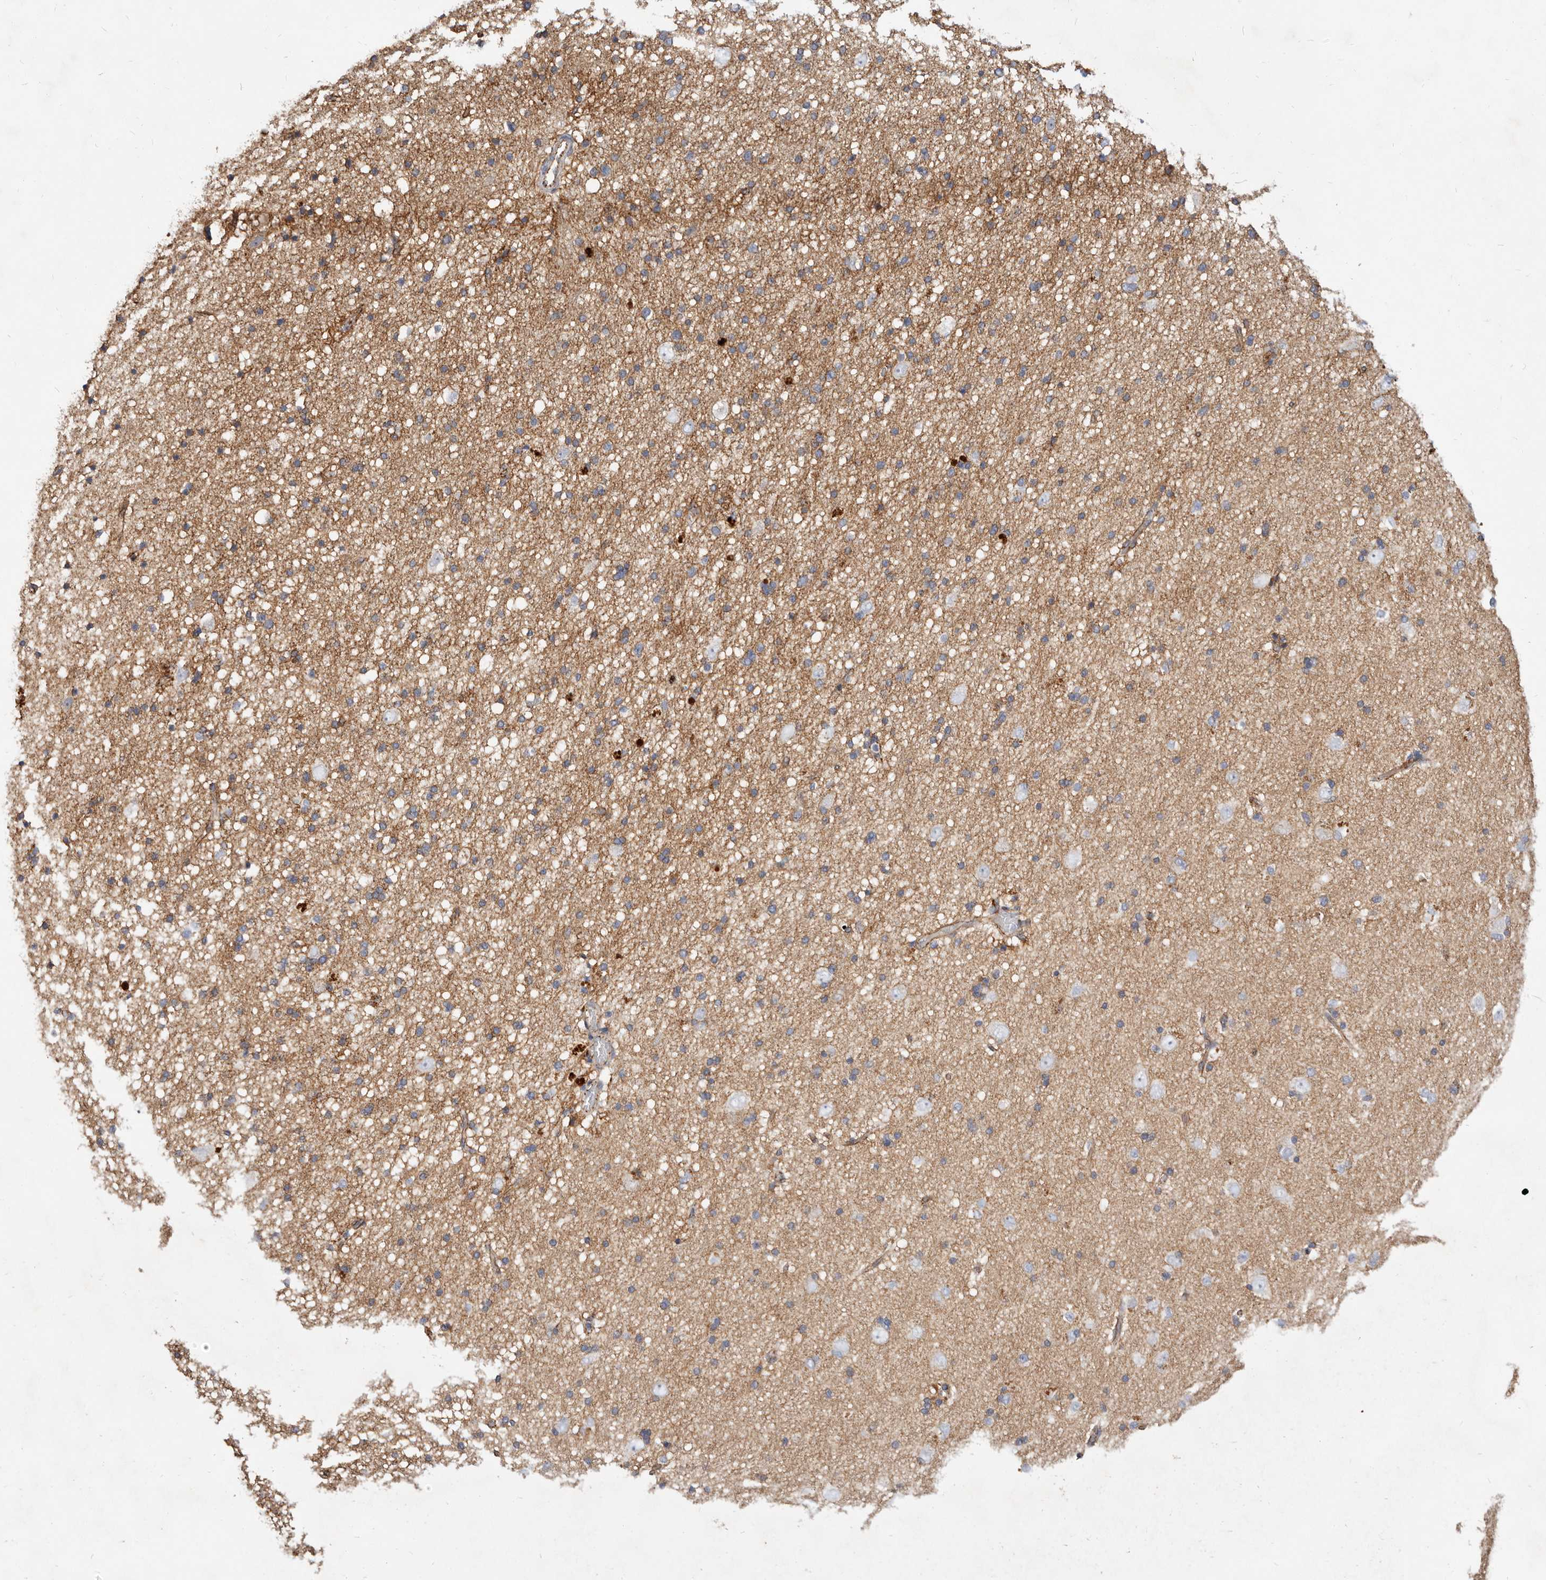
{"staining": {"intensity": "moderate", "quantity": ">75%", "location": "cytoplasmic/membranous"}, "tissue": "cerebral cortex", "cell_type": "Endothelial cells", "image_type": "normal", "snomed": [{"axis": "morphology", "description": "Normal tissue, NOS"}, {"axis": "topography", "description": "Cerebral cortex"}], "caption": "The micrograph demonstrates staining of unremarkable cerebral cortex, revealing moderate cytoplasmic/membranous protein positivity (brown color) within endothelial cells.", "gene": "CTNNB1", "patient": {"sex": "male", "age": 34}}